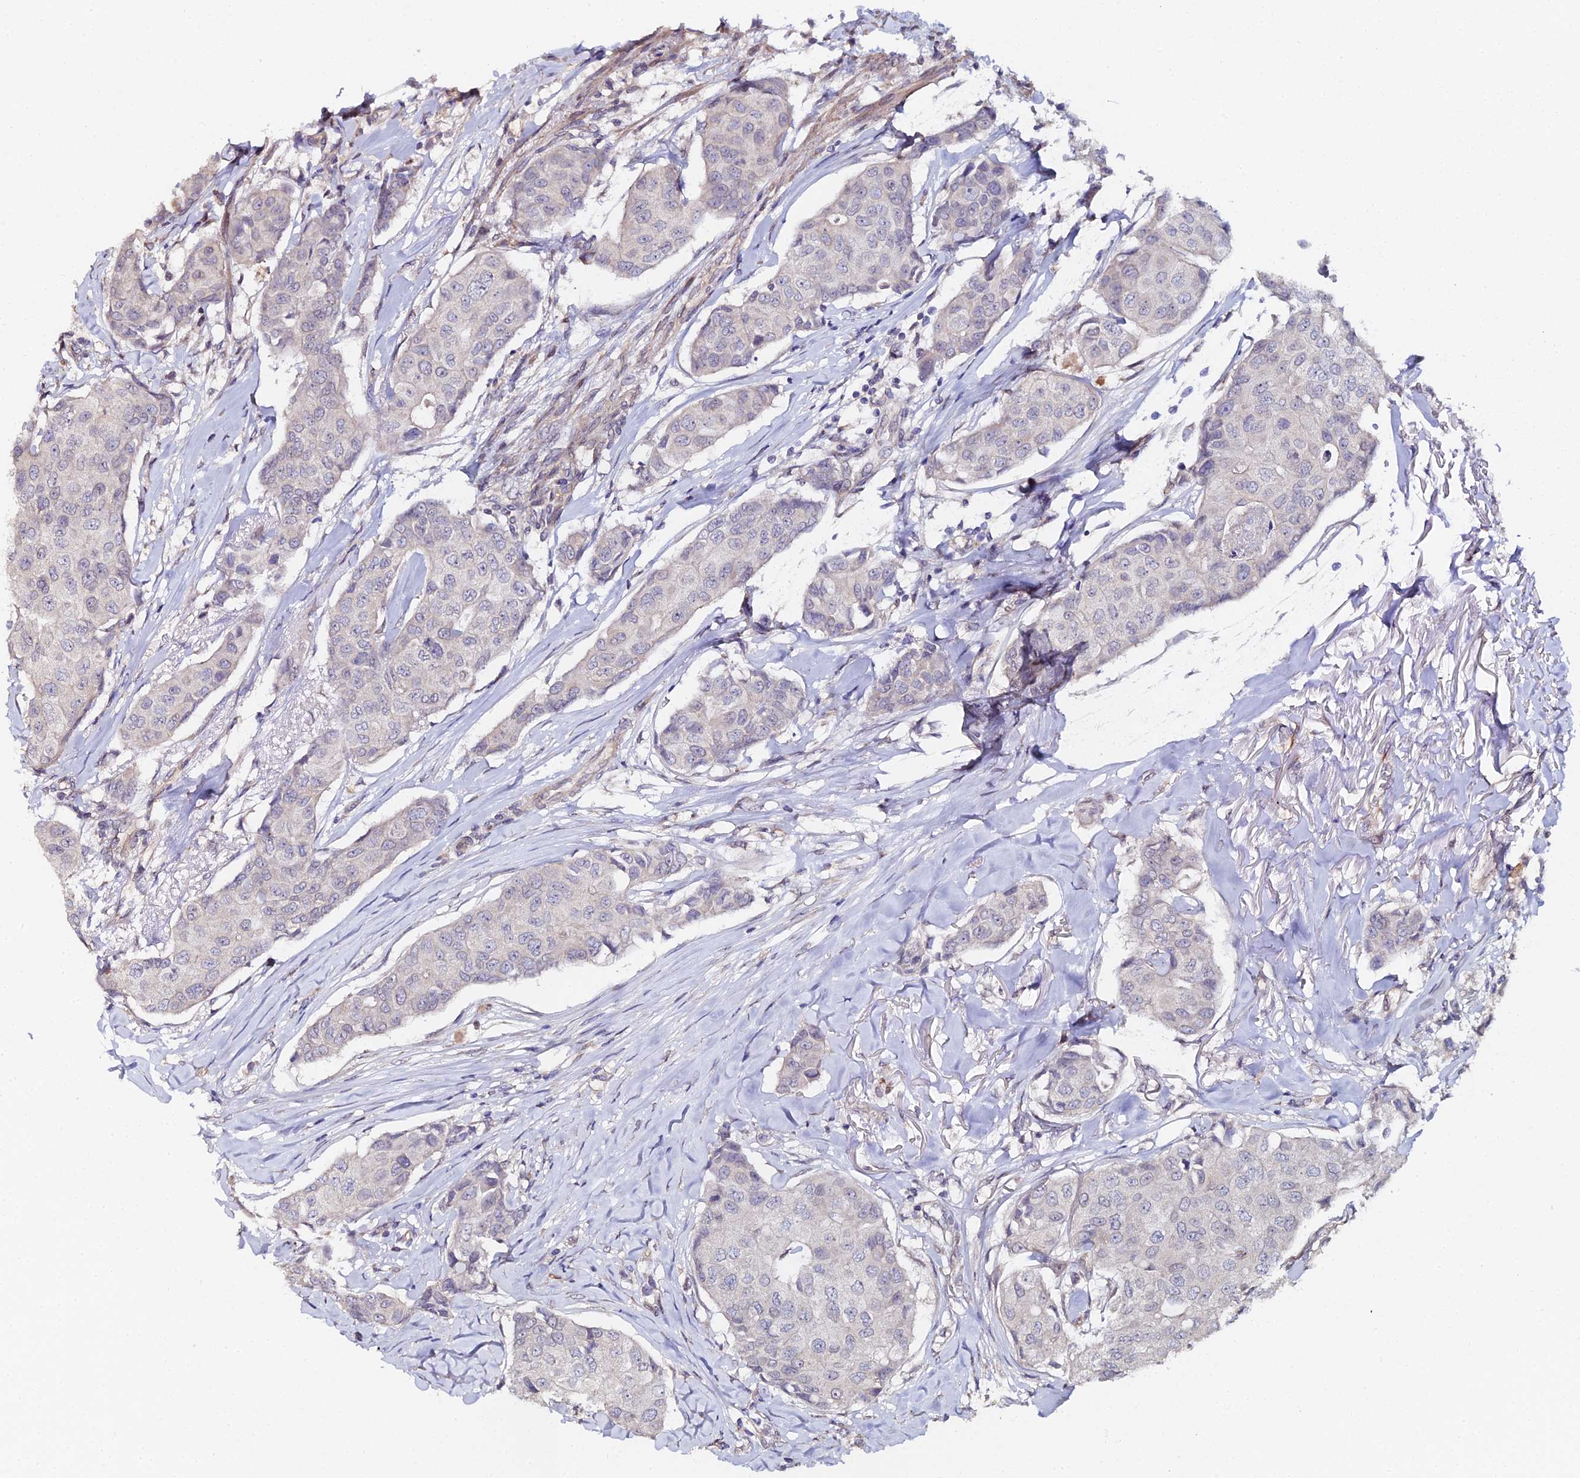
{"staining": {"intensity": "negative", "quantity": "none", "location": "none"}, "tissue": "breast cancer", "cell_type": "Tumor cells", "image_type": "cancer", "snomed": [{"axis": "morphology", "description": "Duct carcinoma"}, {"axis": "topography", "description": "Breast"}], "caption": "The immunohistochemistry (IHC) micrograph has no significant expression in tumor cells of breast cancer tissue.", "gene": "C4orf19", "patient": {"sex": "female", "age": 80}}